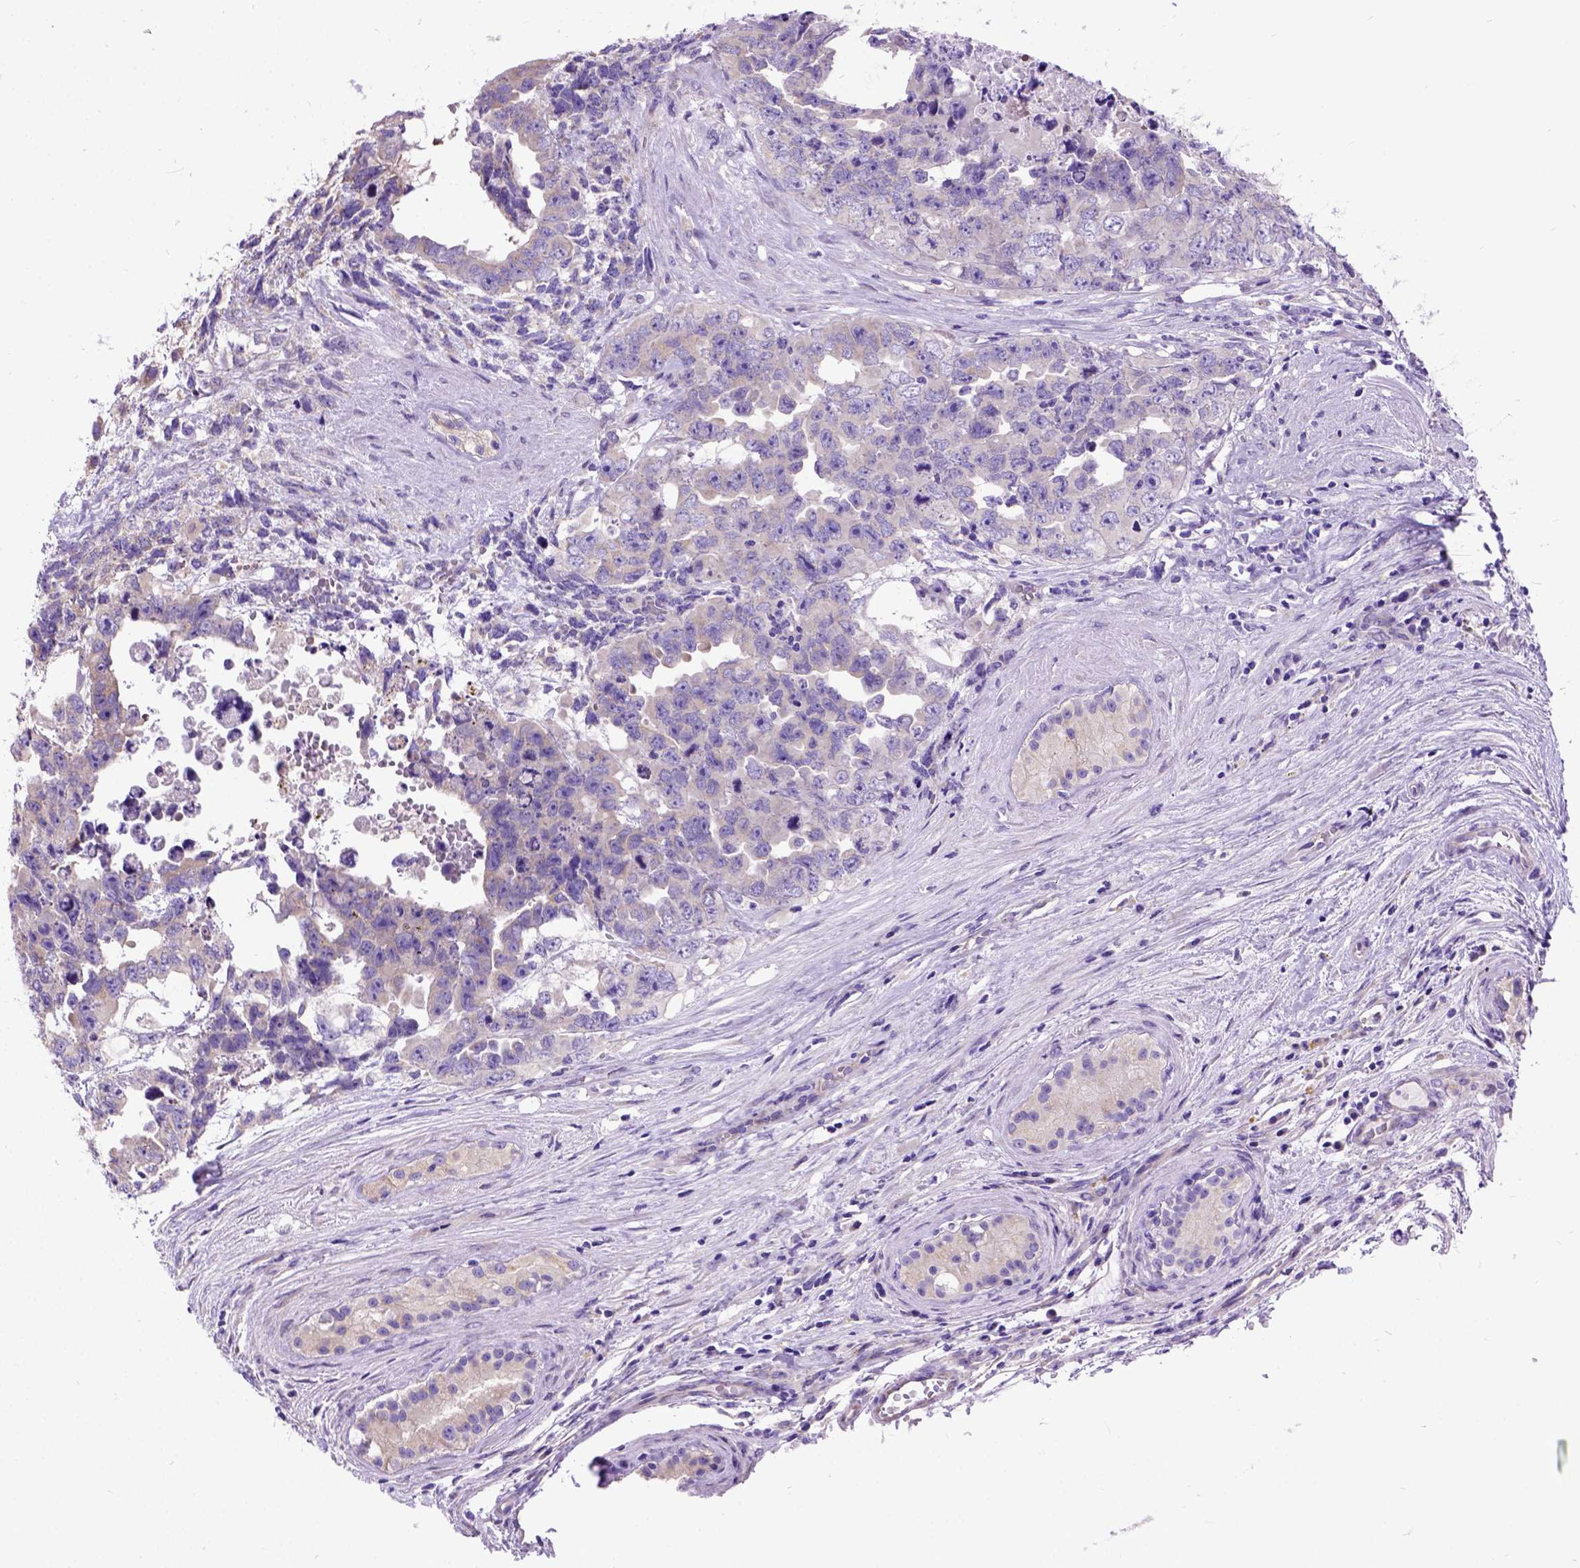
{"staining": {"intensity": "negative", "quantity": "none", "location": "none"}, "tissue": "testis cancer", "cell_type": "Tumor cells", "image_type": "cancer", "snomed": [{"axis": "morphology", "description": "Carcinoma, Embryonal, NOS"}, {"axis": "topography", "description": "Testis"}], "caption": "This is an immunohistochemistry (IHC) micrograph of human testis cancer. There is no positivity in tumor cells.", "gene": "CFAP54", "patient": {"sex": "male", "age": 24}}